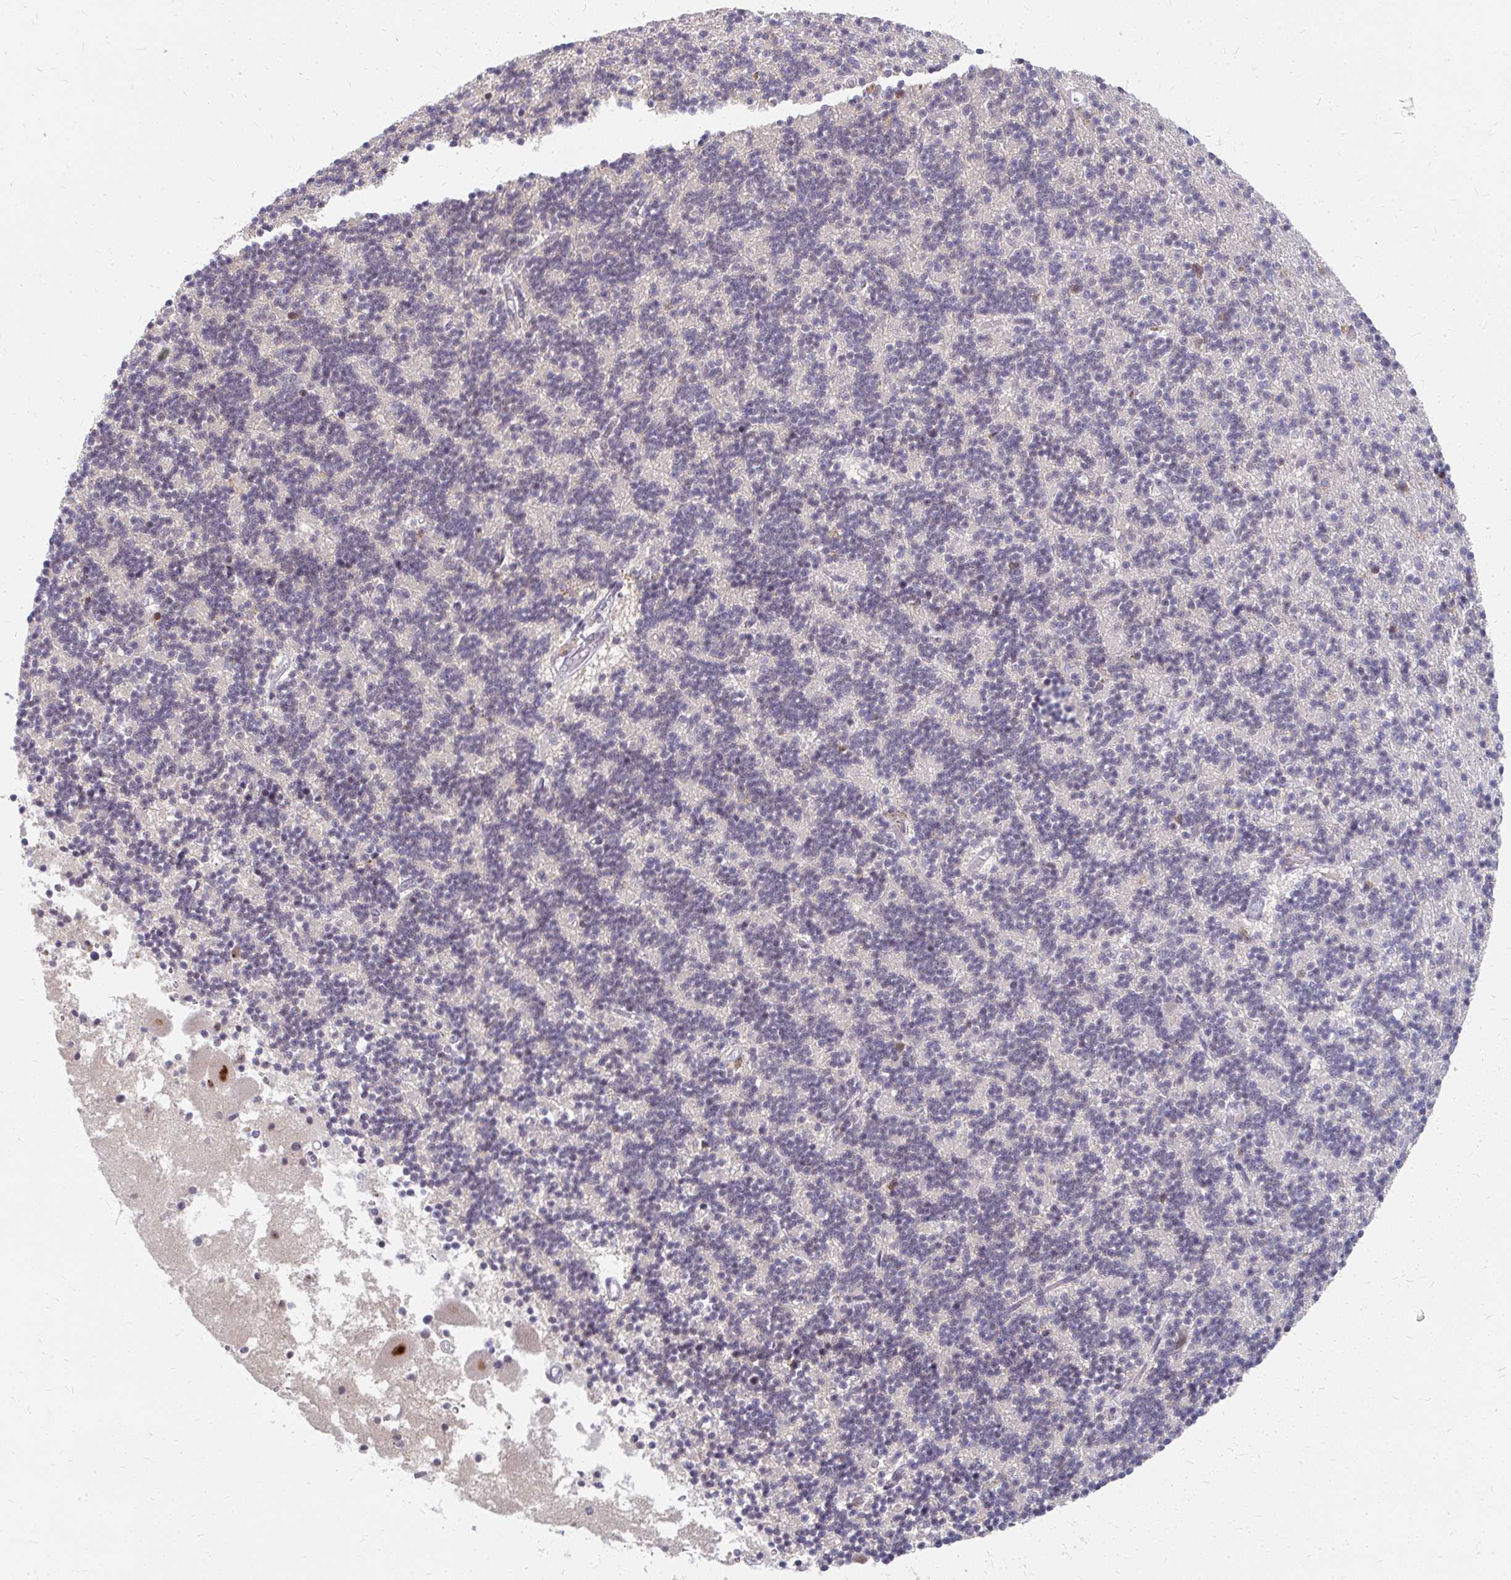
{"staining": {"intensity": "negative", "quantity": "none", "location": "none"}, "tissue": "cerebellum", "cell_type": "Cells in granular layer", "image_type": "normal", "snomed": [{"axis": "morphology", "description": "Normal tissue, NOS"}, {"axis": "topography", "description": "Cerebellum"}], "caption": "This is a photomicrograph of IHC staining of benign cerebellum, which shows no positivity in cells in granular layer. (DAB (3,3'-diaminobenzidine) immunohistochemistry (IHC) with hematoxylin counter stain).", "gene": "GTF2H1", "patient": {"sex": "male", "age": 54}}